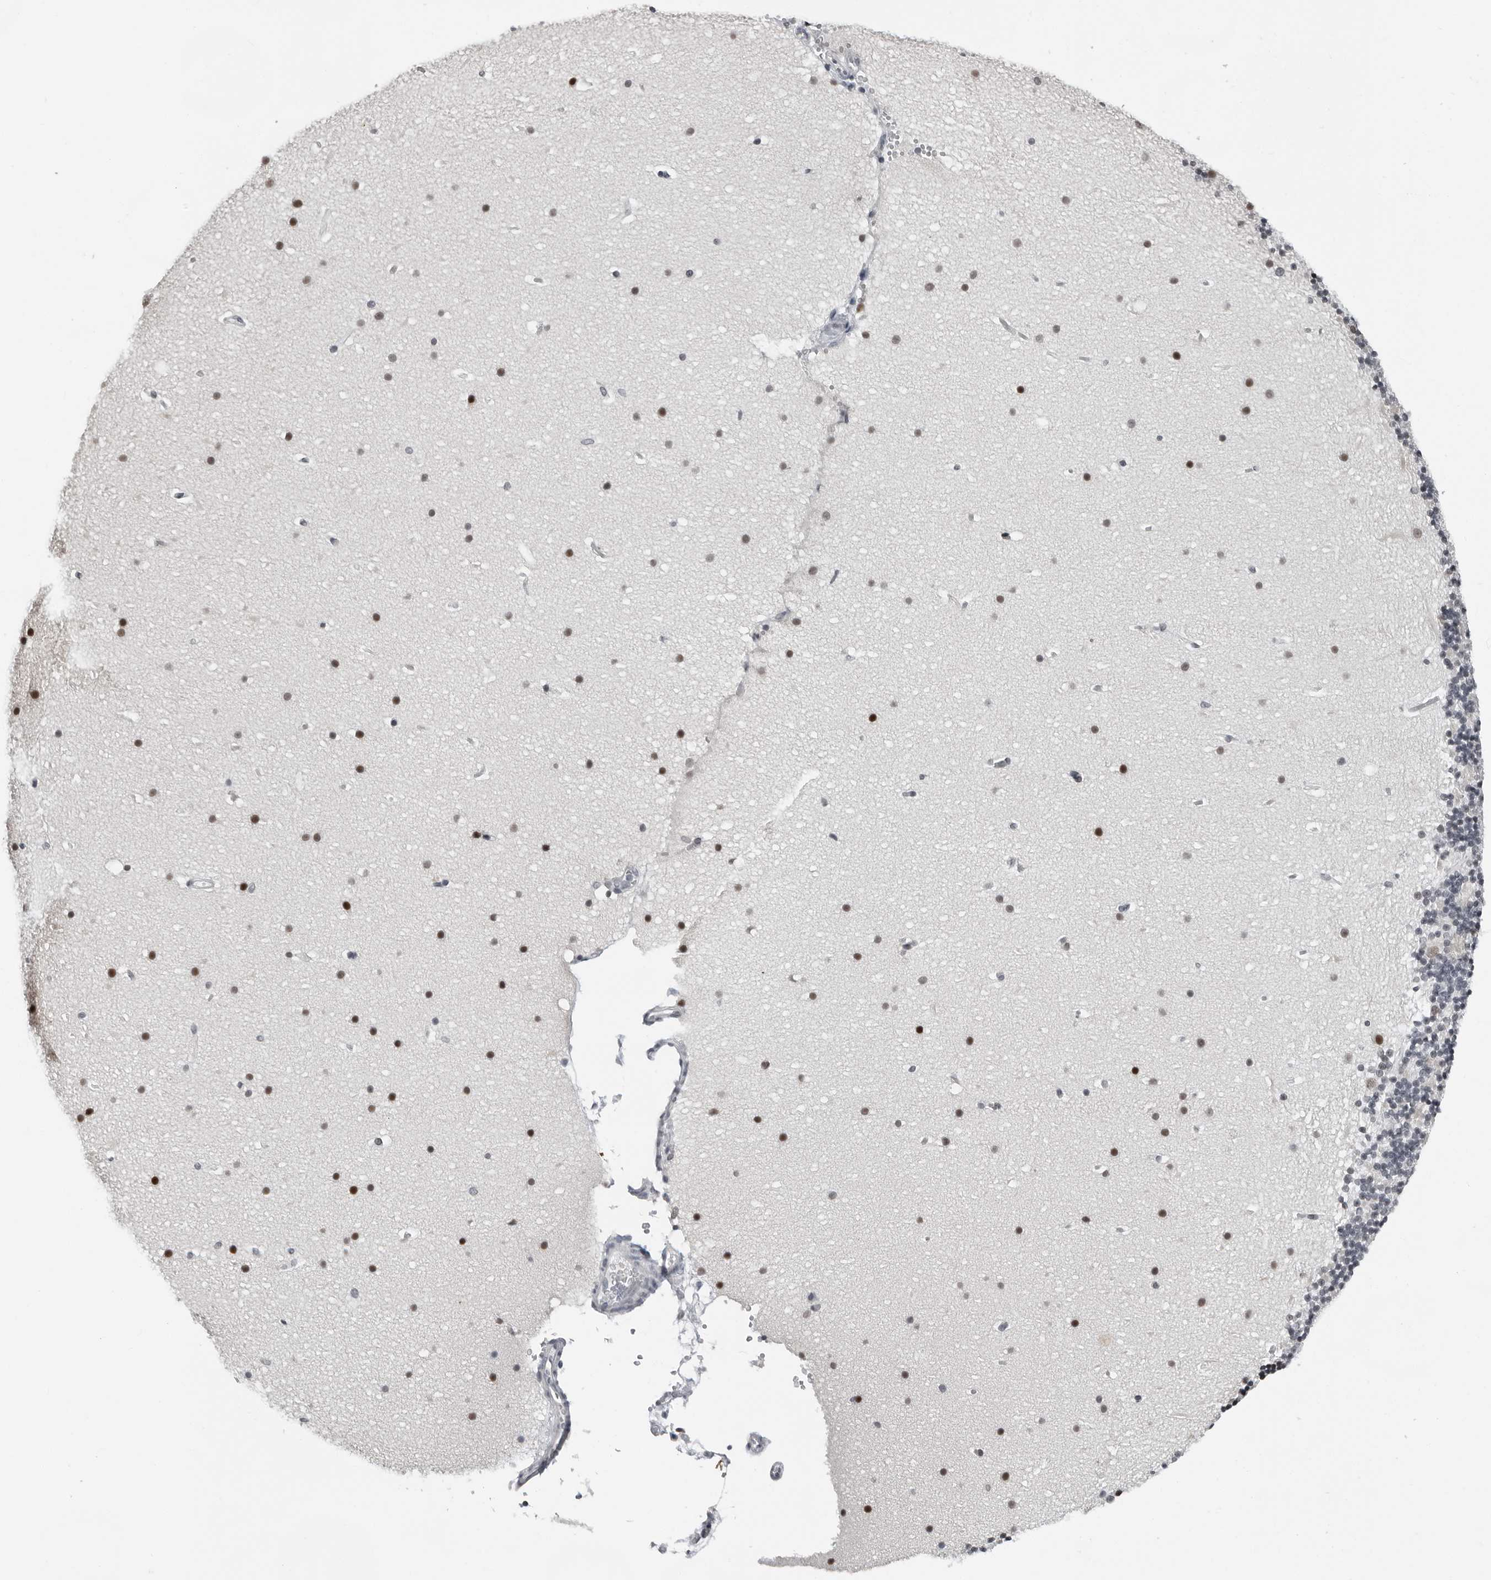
{"staining": {"intensity": "negative", "quantity": "none", "location": "none"}, "tissue": "cerebellum", "cell_type": "Cells in granular layer", "image_type": "normal", "snomed": [{"axis": "morphology", "description": "Normal tissue, NOS"}, {"axis": "topography", "description": "Cerebellum"}], "caption": "The immunohistochemistry (IHC) image has no significant staining in cells in granular layer of cerebellum. (DAB (3,3'-diaminobenzidine) immunohistochemistry (IHC) visualized using brightfield microscopy, high magnification).", "gene": "PPP1R42", "patient": {"sex": "male", "age": 57}}